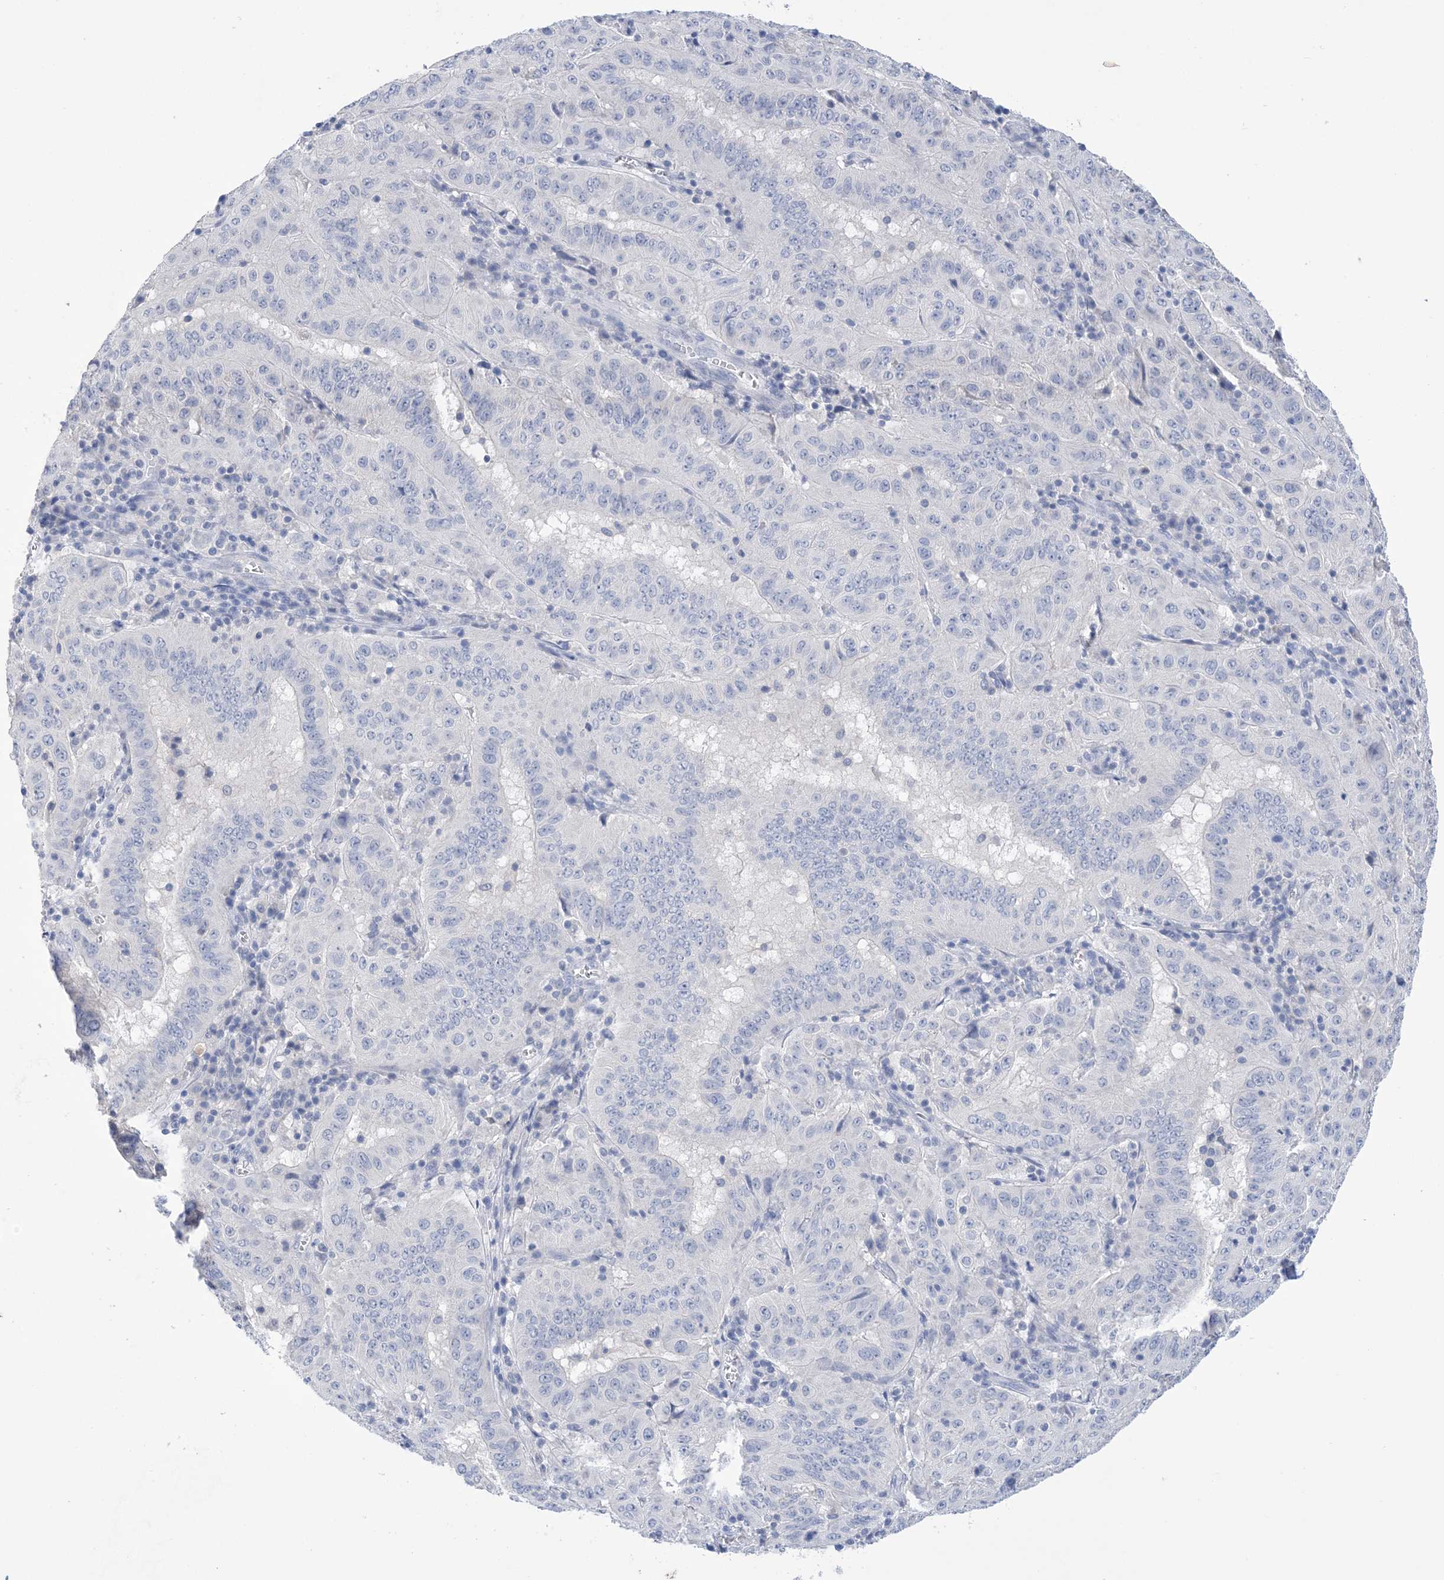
{"staining": {"intensity": "negative", "quantity": "none", "location": "none"}, "tissue": "pancreatic cancer", "cell_type": "Tumor cells", "image_type": "cancer", "snomed": [{"axis": "morphology", "description": "Adenocarcinoma, NOS"}, {"axis": "topography", "description": "Pancreas"}], "caption": "Immunohistochemistry micrograph of neoplastic tissue: pancreatic adenocarcinoma stained with DAB displays no significant protein staining in tumor cells.", "gene": "DSC3", "patient": {"sex": "male", "age": 63}}